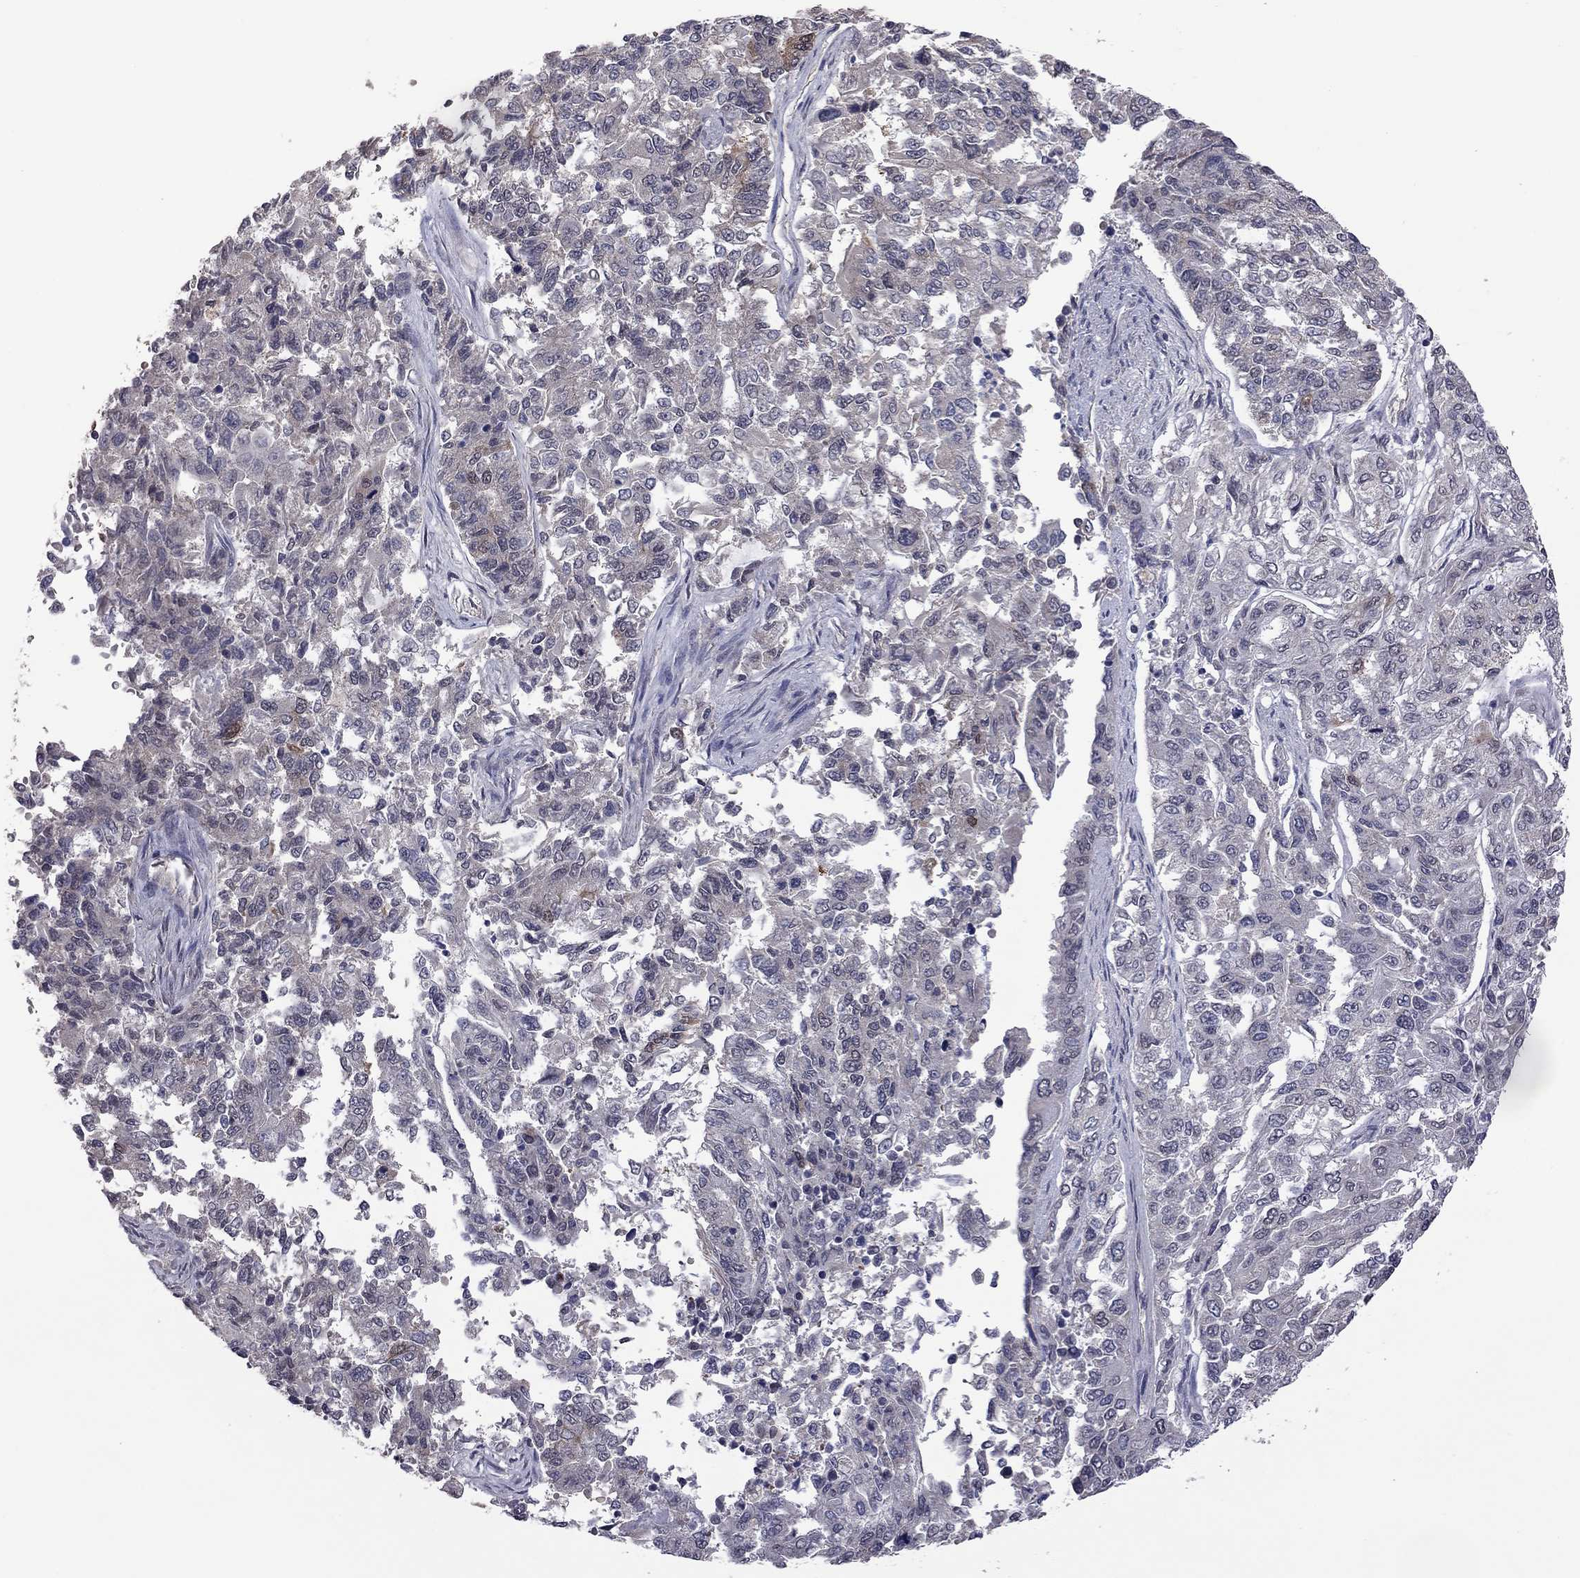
{"staining": {"intensity": "negative", "quantity": "none", "location": "none"}, "tissue": "endometrial cancer", "cell_type": "Tumor cells", "image_type": "cancer", "snomed": [{"axis": "morphology", "description": "Adenocarcinoma, NOS"}, {"axis": "topography", "description": "Uterus"}], "caption": "The histopathology image exhibits no significant staining in tumor cells of endometrial cancer (adenocarcinoma). (DAB (3,3'-diaminobenzidine) immunohistochemistry (IHC) with hematoxylin counter stain).", "gene": "GPAA1", "patient": {"sex": "female", "age": 59}}